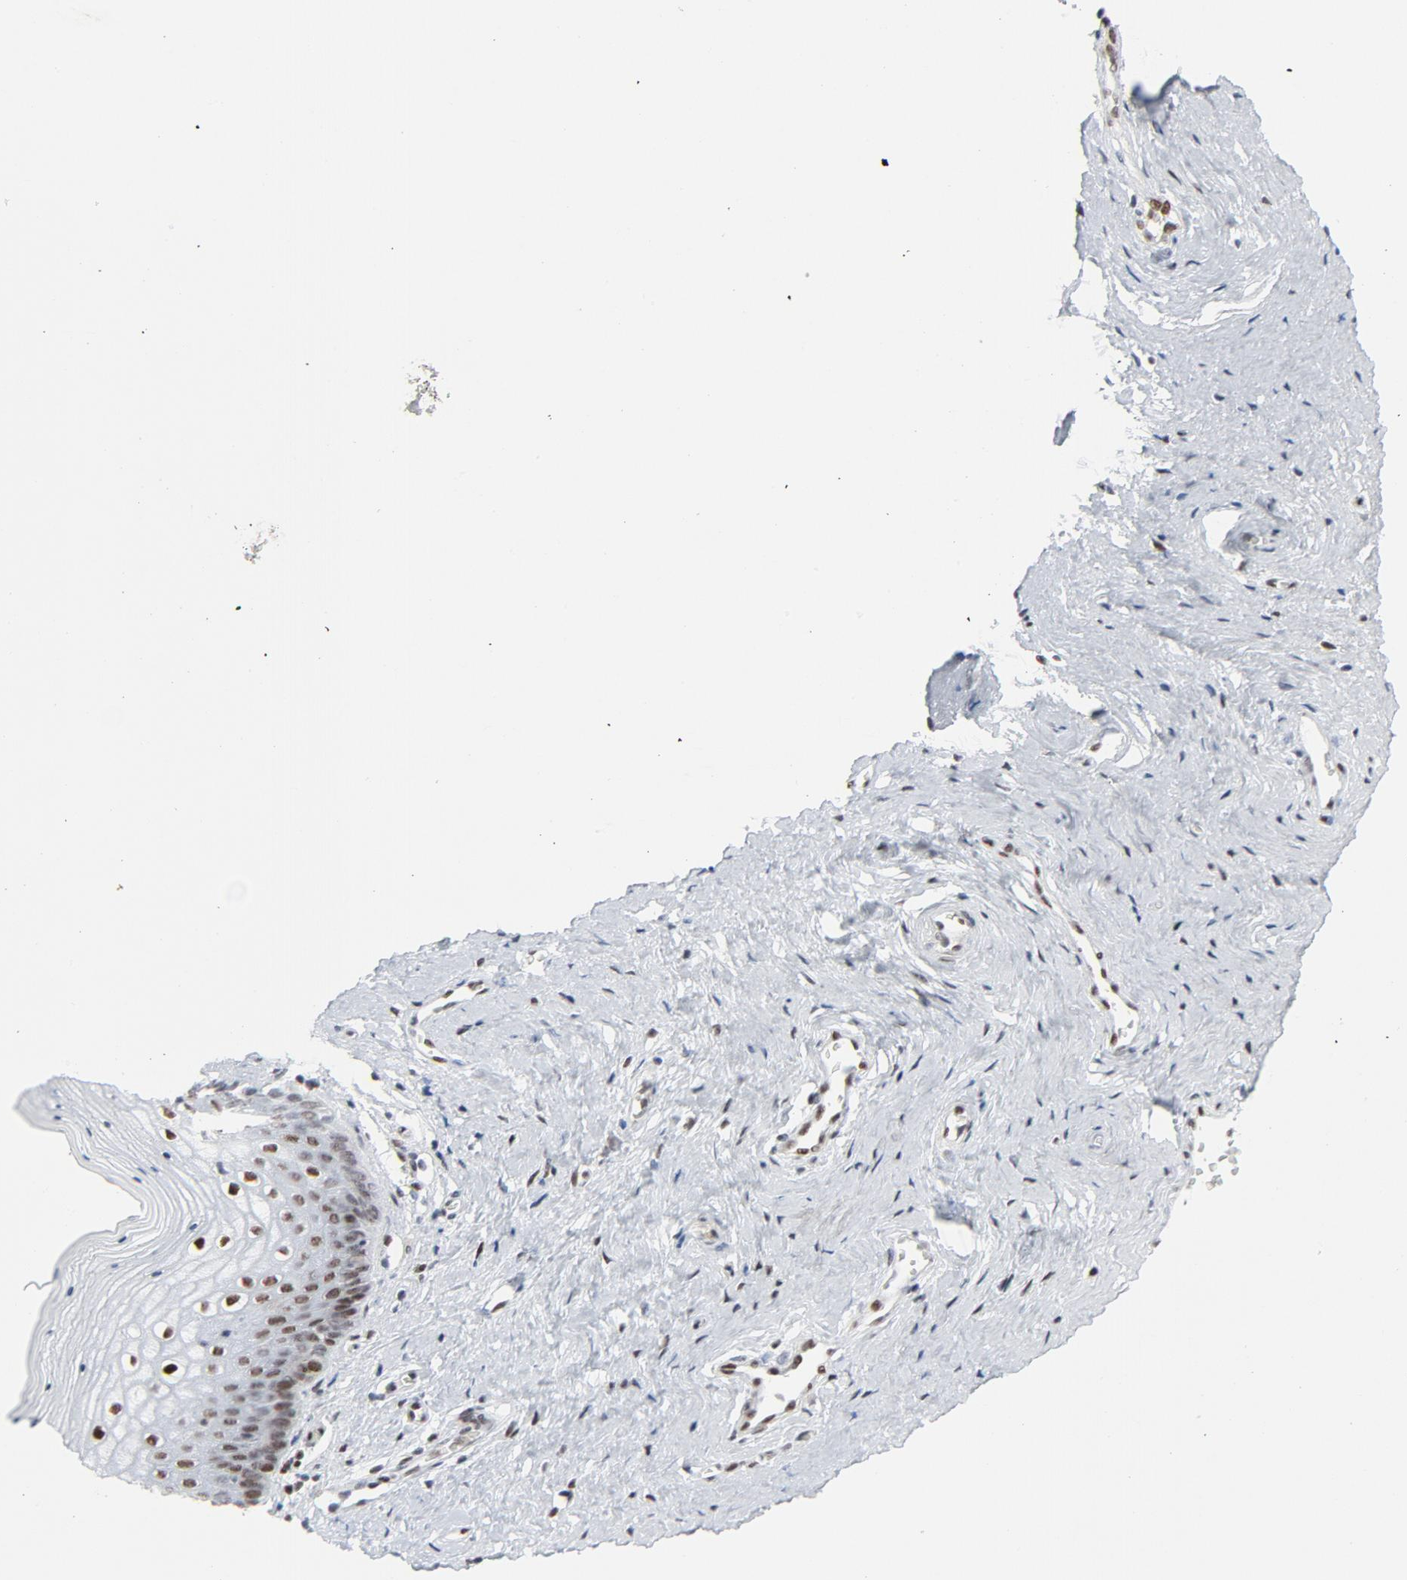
{"staining": {"intensity": "strong", "quantity": ">75%", "location": "nuclear"}, "tissue": "vagina", "cell_type": "Squamous epithelial cells", "image_type": "normal", "snomed": [{"axis": "morphology", "description": "Normal tissue, NOS"}, {"axis": "topography", "description": "Vagina"}], "caption": "Immunohistochemistry staining of benign vagina, which reveals high levels of strong nuclear positivity in approximately >75% of squamous epithelial cells indicating strong nuclear protein positivity. The staining was performed using DAB (brown) for protein detection and nuclei were counterstained in hematoxylin (blue).", "gene": "HSF1", "patient": {"sex": "female", "age": 46}}